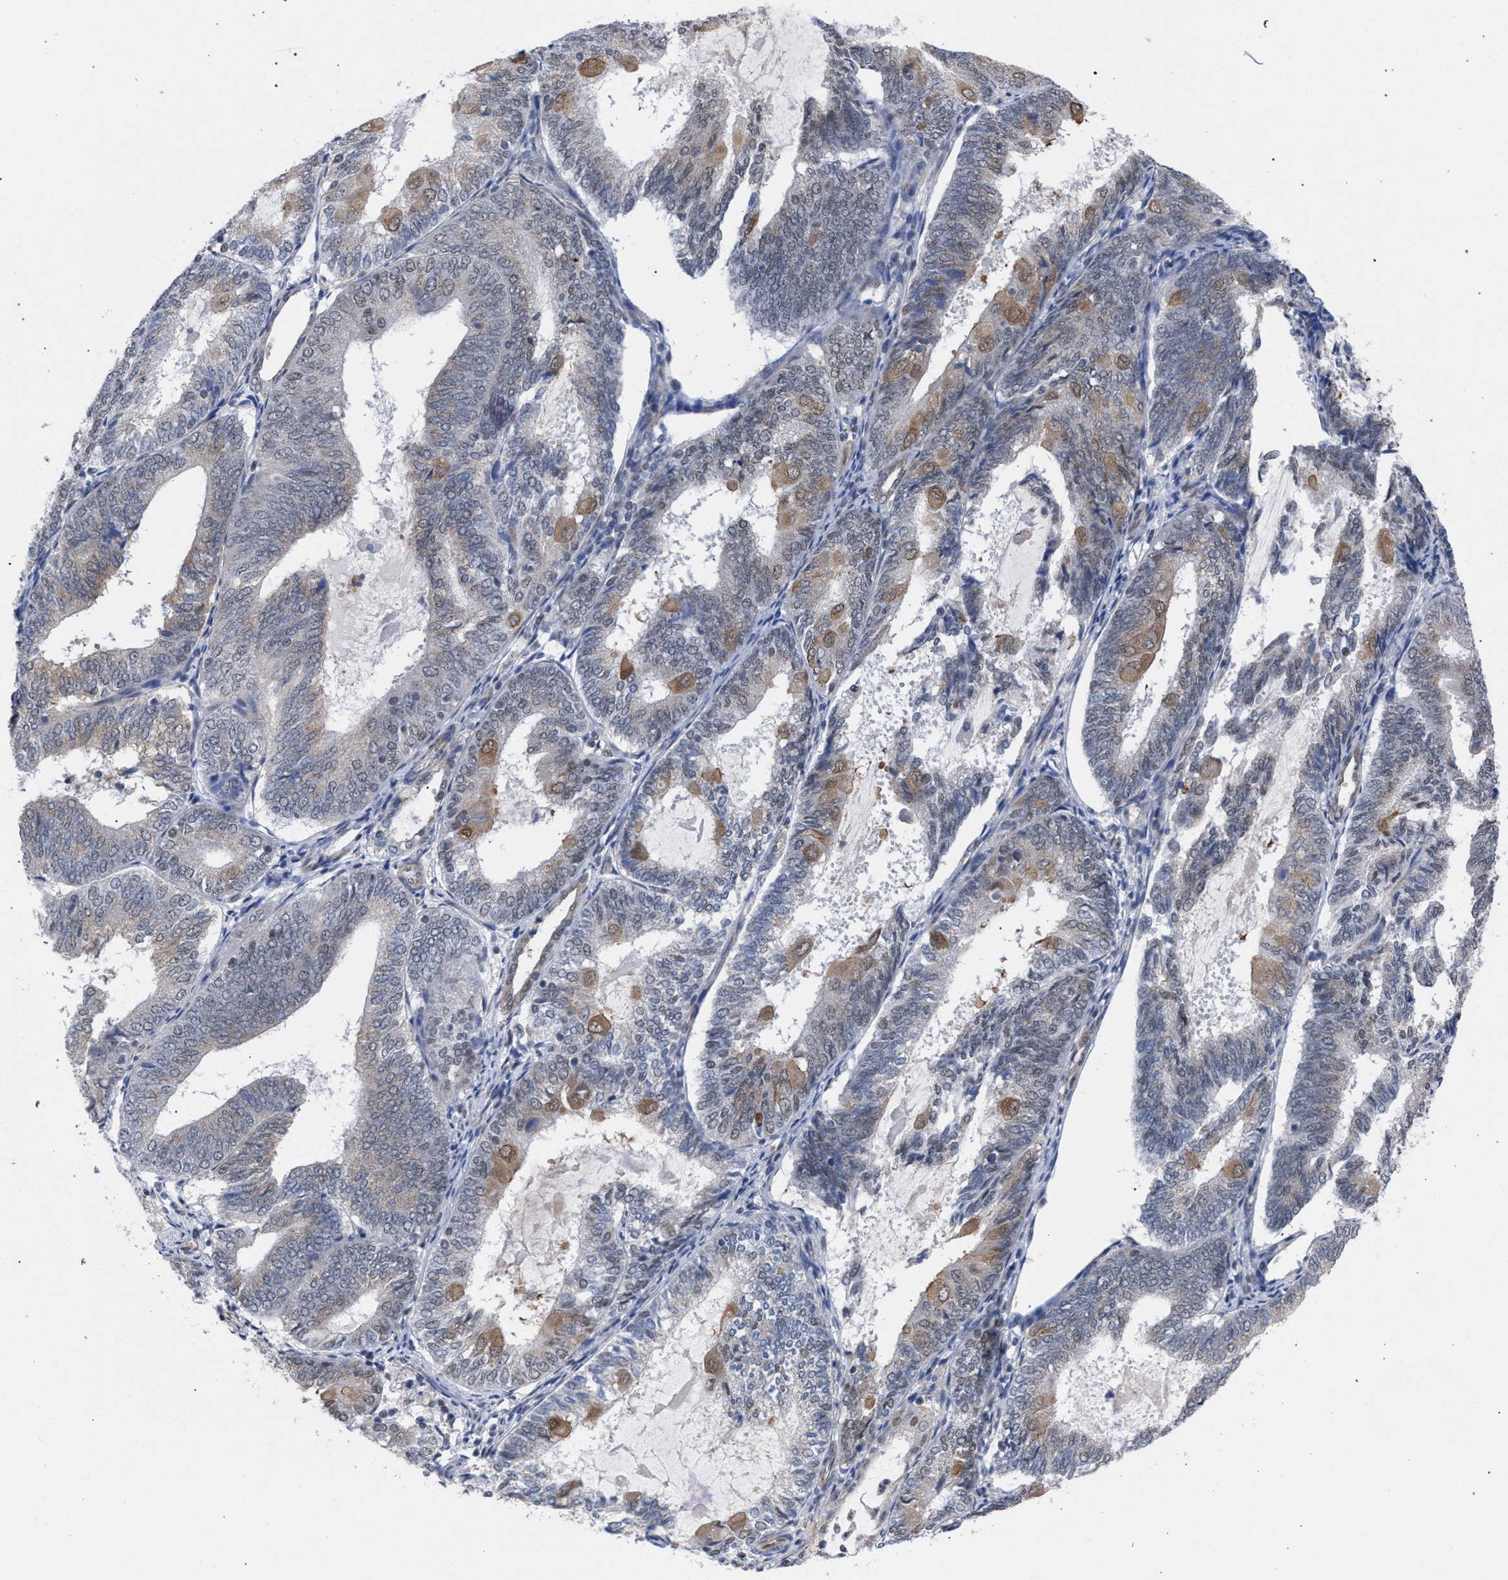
{"staining": {"intensity": "moderate", "quantity": "<25%", "location": "cytoplasmic/membranous"}, "tissue": "endometrial cancer", "cell_type": "Tumor cells", "image_type": "cancer", "snomed": [{"axis": "morphology", "description": "Adenocarcinoma, NOS"}, {"axis": "topography", "description": "Endometrium"}], "caption": "This is a photomicrograph of IHC staining of adenocarcinoma (endometrial), which shows moderate positivity in the cytoplasmic/membranous of tumor cells.", "gene": "GOLGA2", "patient": {"sex": "female", "age": 81}}